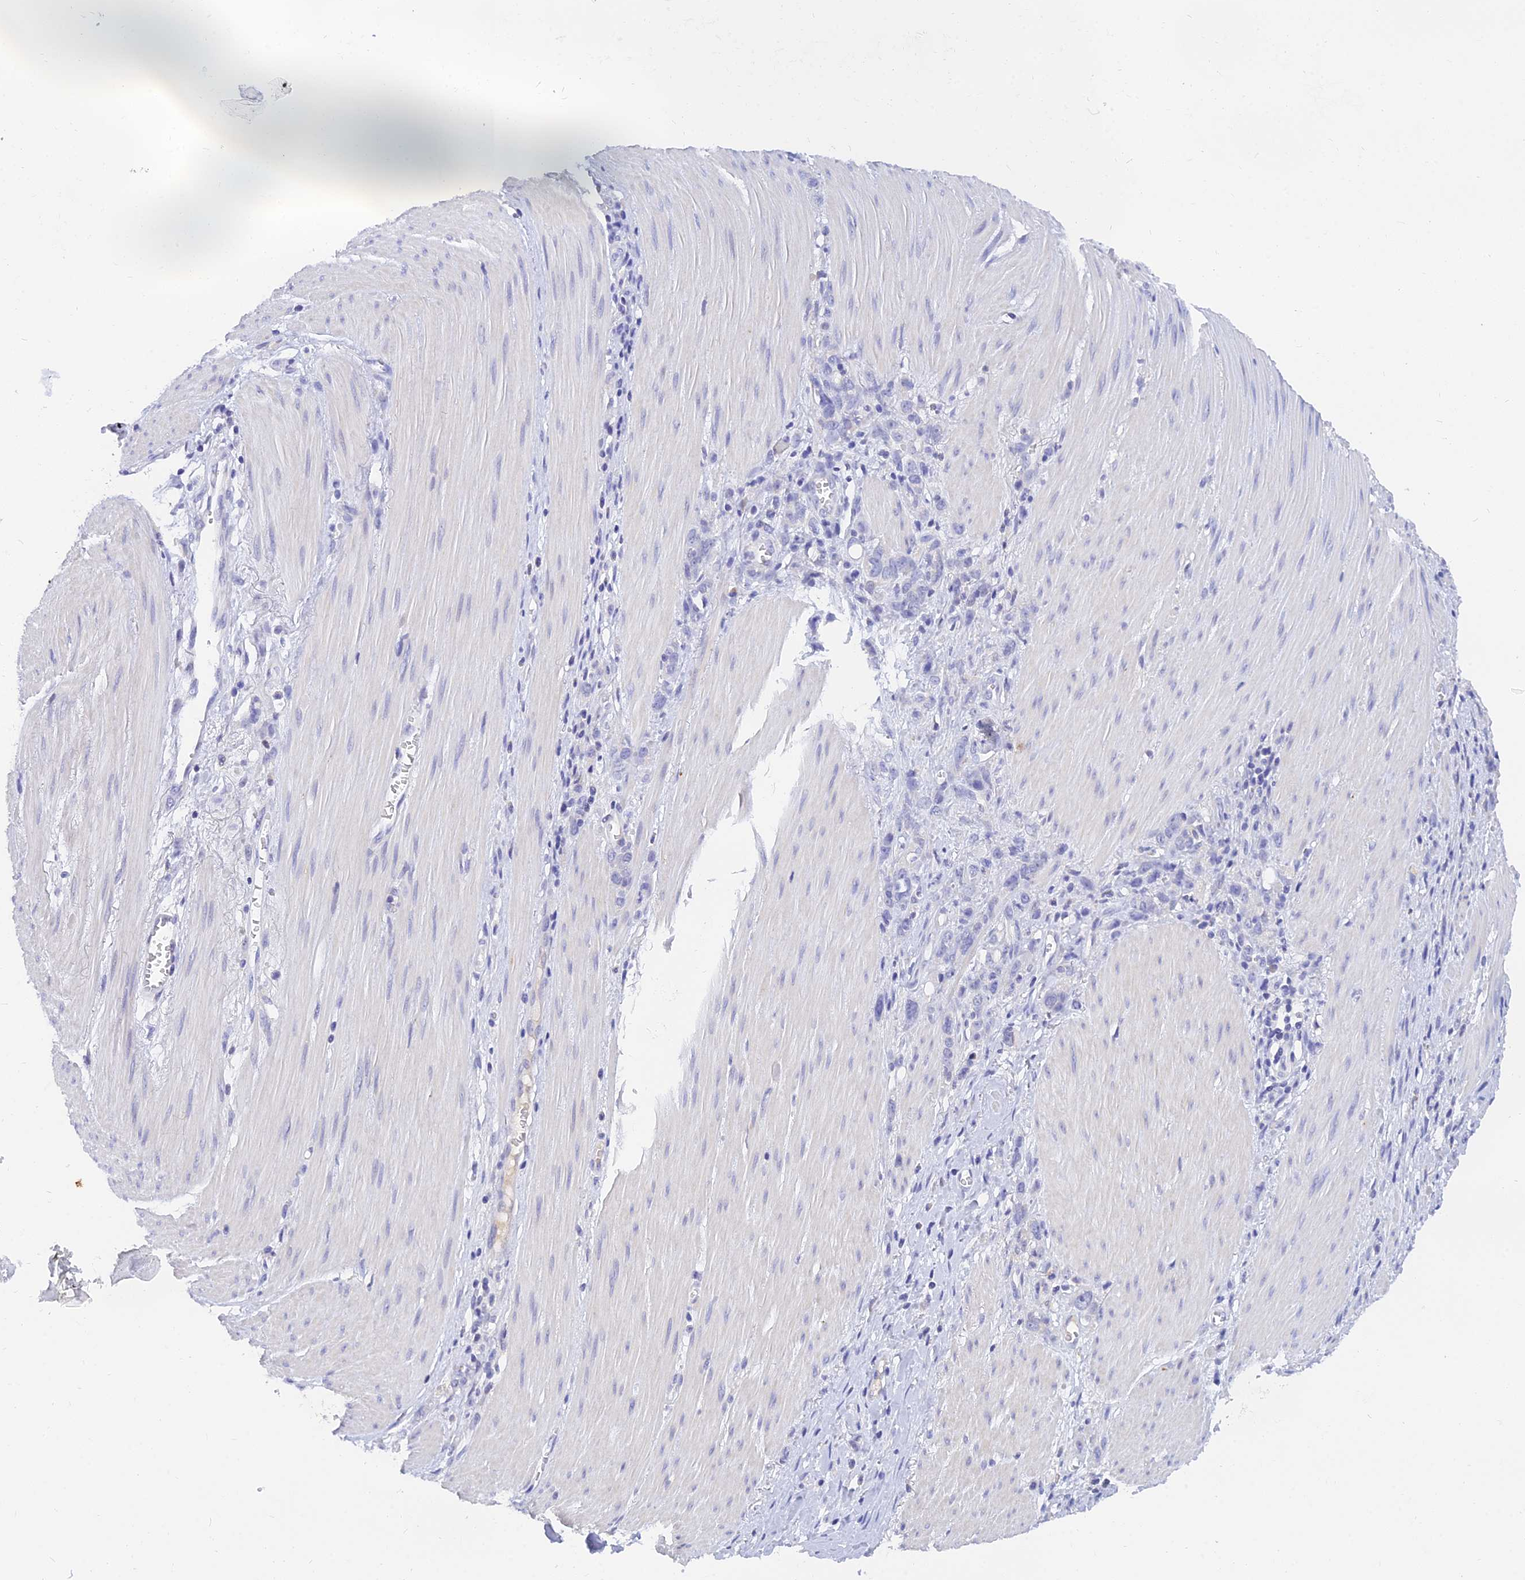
{"staining": {"intensity": "negative", "quantity": "none", "location": "none"}, "tissue": "stomach cancer", "cell_type": "Tumor cells", "image_type": "cancer", "snomed": [{"axis": "morphology", "description": "Adenocarcinoma, NOS"}, {"axis": "topography", "description": "Stomach"}], "caption": "Protein analysis of stomach cancer (adenocarcinoma) exhibits no significant staining in tumor cells. The staining is performed using DAB brown chromogen with nuclei counter-stained in using hematoxylin.", "gene": "TMEM161B", "patient": {"sex": "female", "age": 76}}